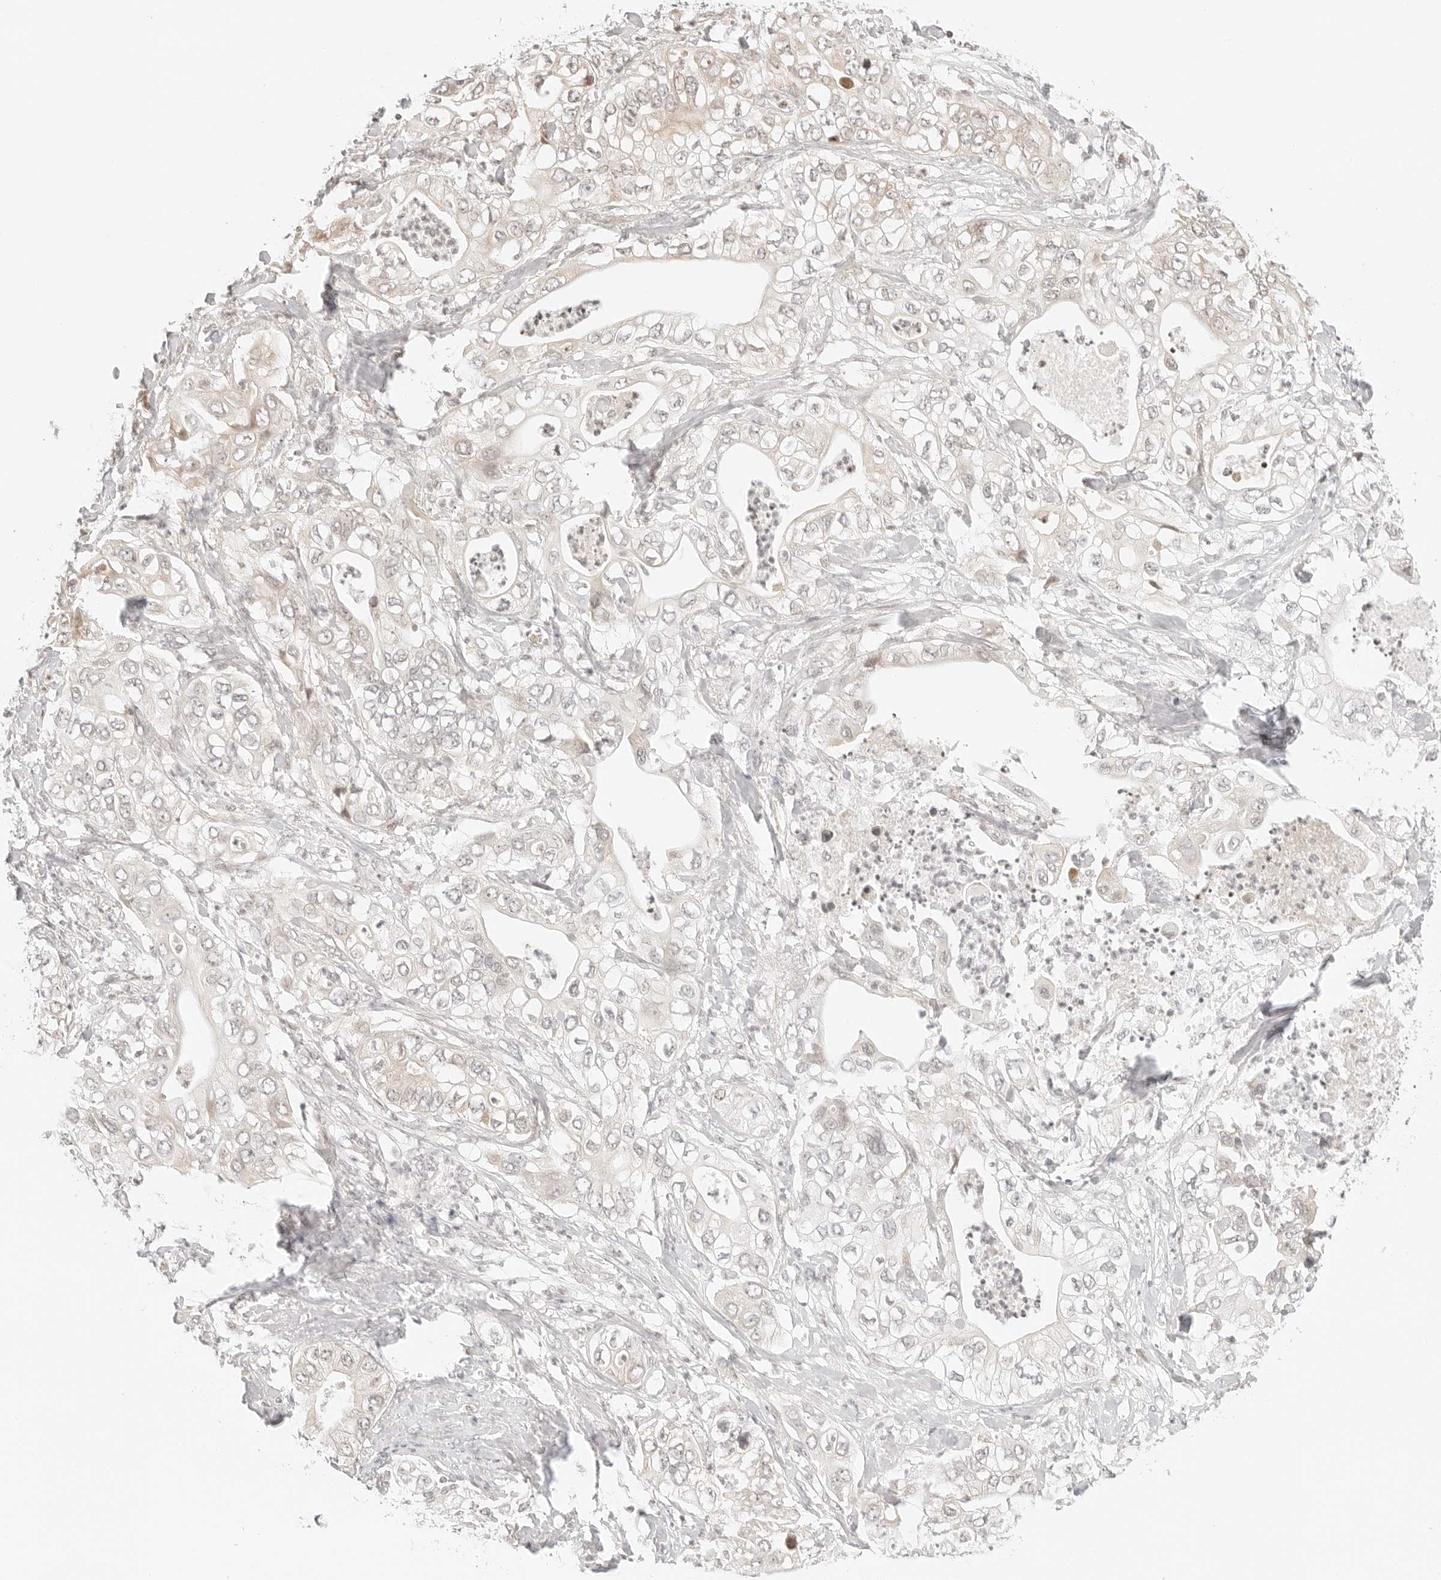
{"staining": {"intensity": "negative", "quantity": "none", "location": "none"}, "tissue": "pancreatic cancer", "cell_type": "Tumor cells", "image_type": "cancer", "snomed": [{"axis": "morphology", "description": "Adenocarcinoma, NOS"}, {"axis": "topography", "description": "Pancreas"}], "caption": "Tumor cells show no significant protein positivity in adenocarcinoma (pancreatic).", "gene": "RPS6KL1", "patient": {"sex": "female", "age": 78}}